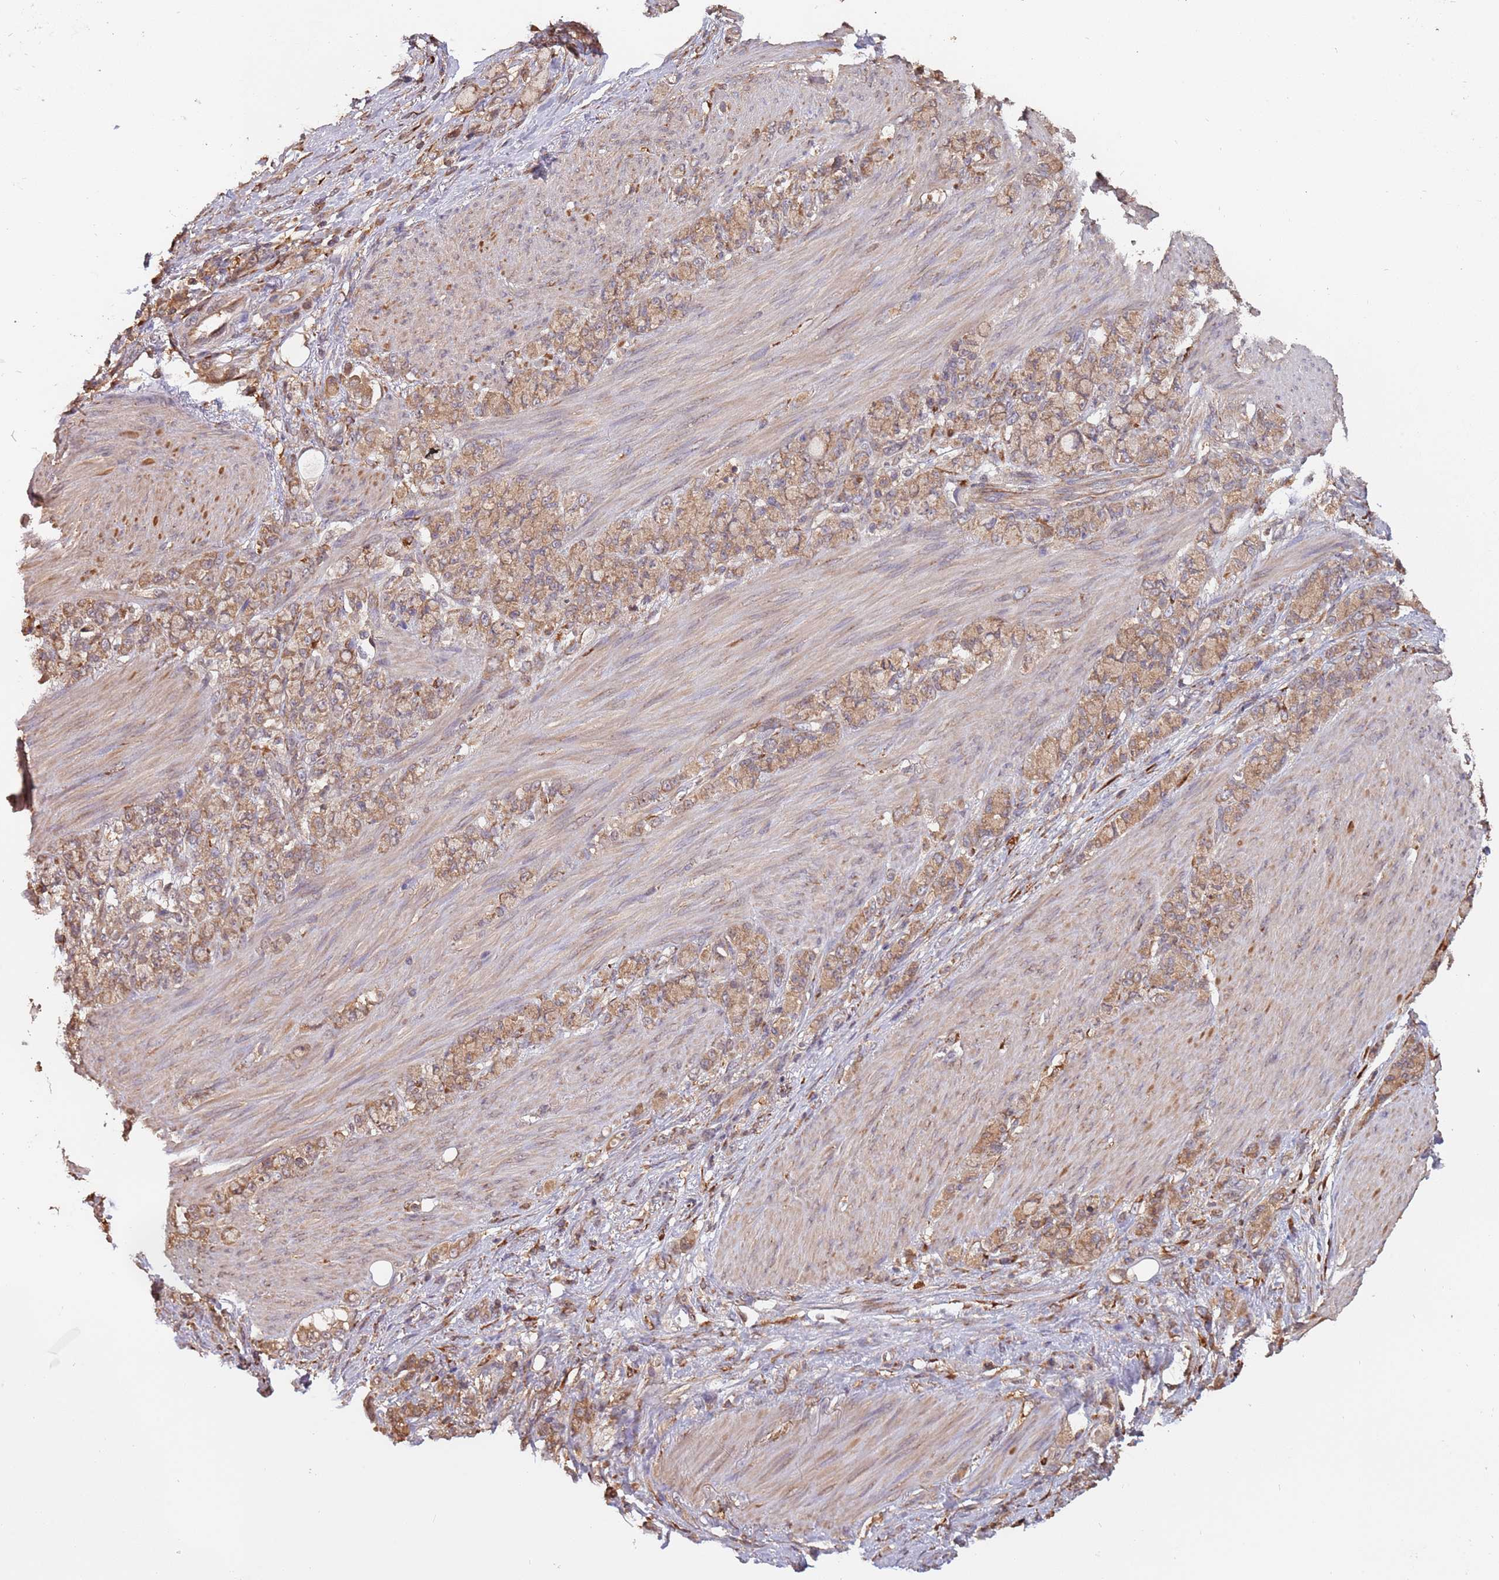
{"staining": {"intensity": "moderate", "quantity": ">75%", "location": "cytoplasmic/membranous"}, "tissue": "stomach cancer", "cell_type": "Tumor cells", "image_type": "cancer", "snomed": [{"axis": "morphology", "description": "Normal tissue, NOS"}, {"axis": "morphology", "description": "Adenocarcinoma, NOS"}, {"axis": "topography", "description": "Stomach"}], "caption": "An immunohistochemistry (IHC) photomicrograph of tumor tissue is shown. Protein staining in brown highlights moderate cytoplasmic/membranous positivity in stomach cancer within tumor cells. (Brightfield microscopy of DAB IHC at high magnification).", "gene": "COG4", "patient": {"sex": "female", "age": 79}}